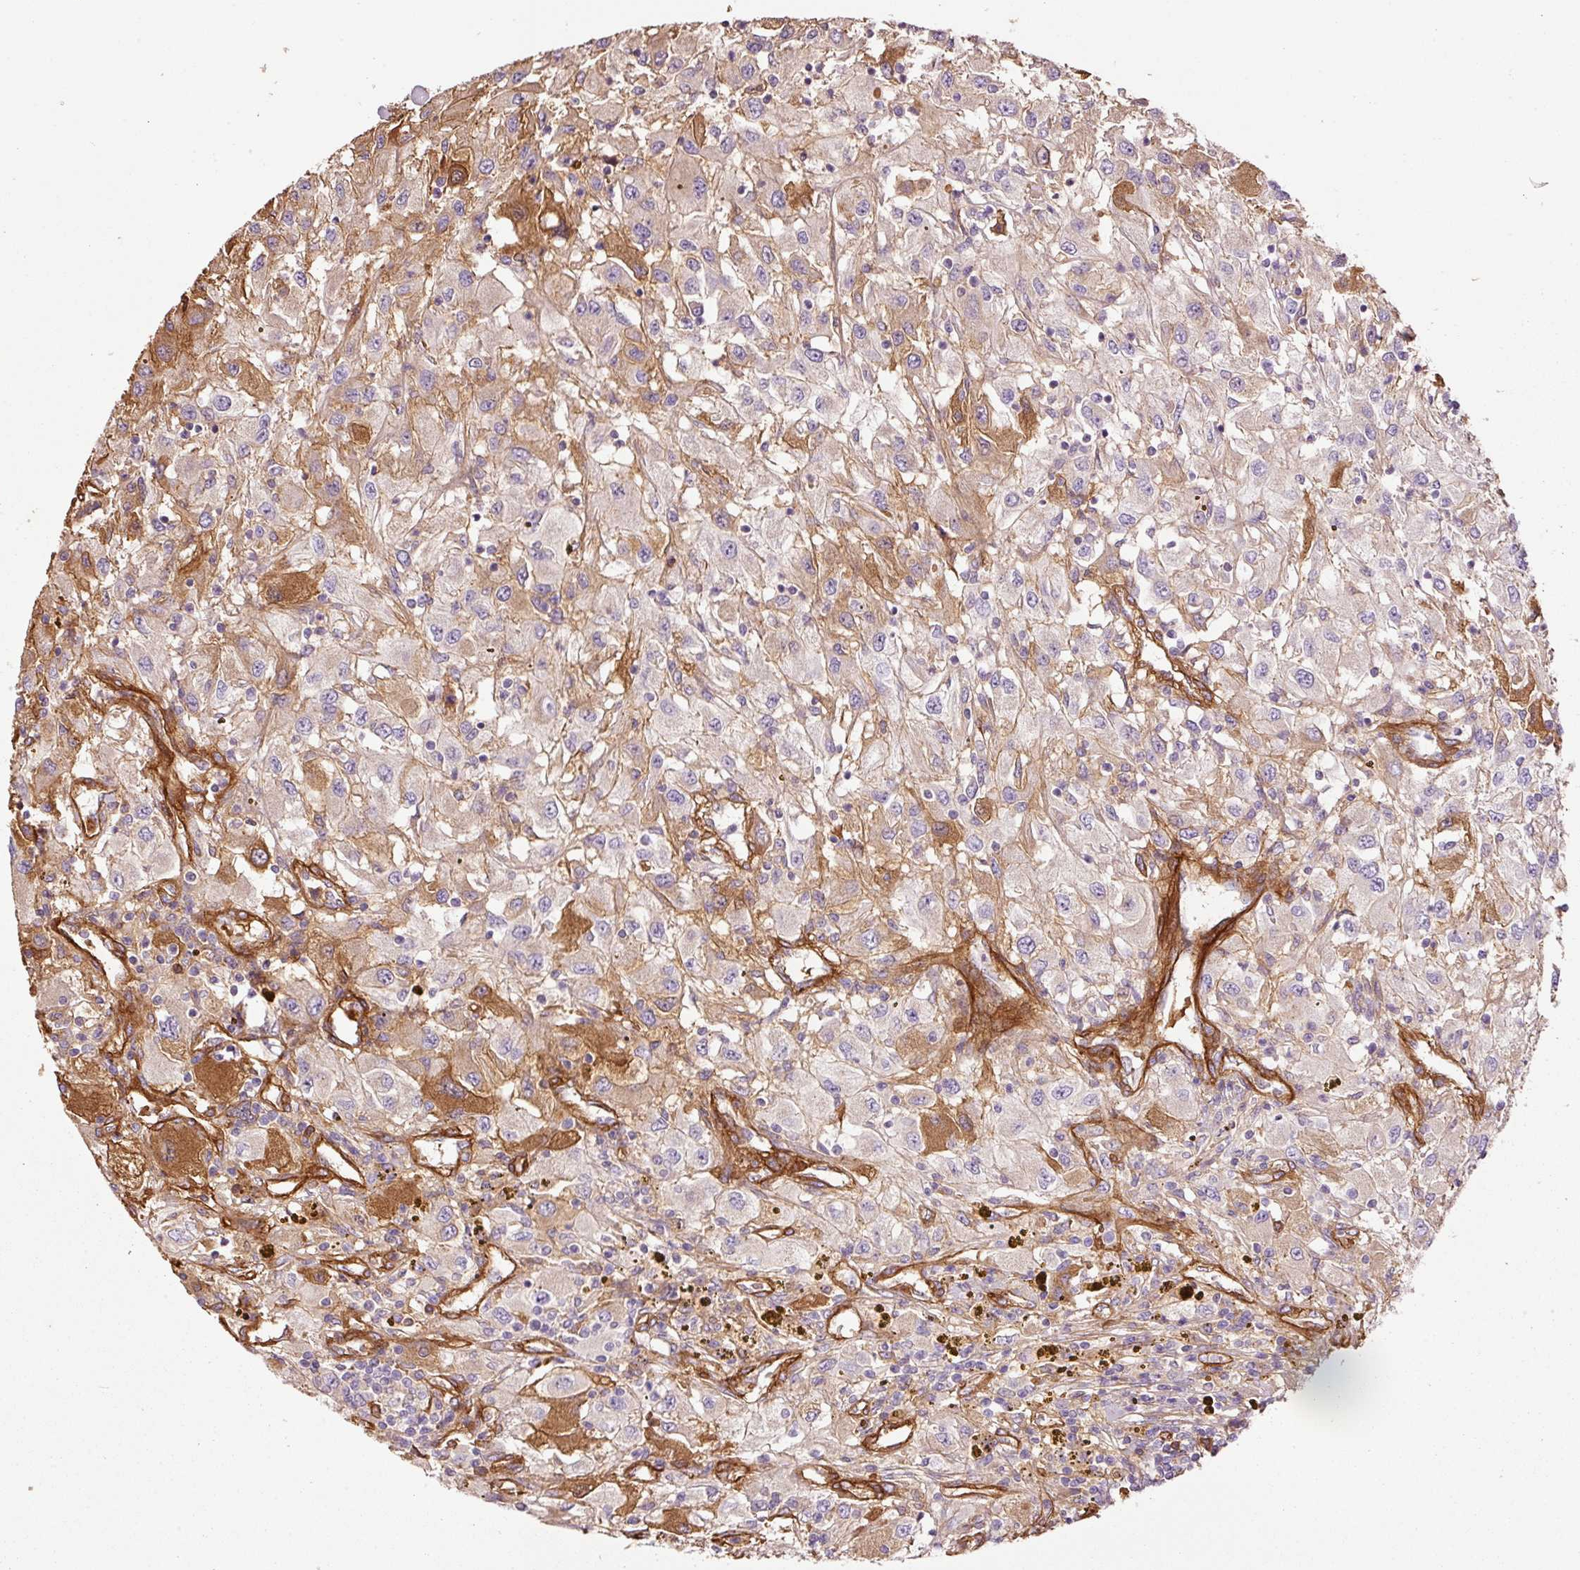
{"staining": {"intensity": "moderate", "quantity": "<25%", "location": "cytoplasmic/membranous"}, "tissue": "renal cancer", "cell_type": "Tumor cells", "image_type": "cancer", "snomed": [{"axis": "morphology", "description": "Adenocarcinoma, NOS"}, {"axis": "topography", "description": "Kidney"}], "caption": "Protein staining by immunohistochemistry reveals moderate cytoplasmic/membranous staining in about <25% of tumor cells in renal cancer (adenocarcinoma). Nuclei are stained in blue.", "gene": "NID2", "patient": {"sex": "female", "age": 67}}